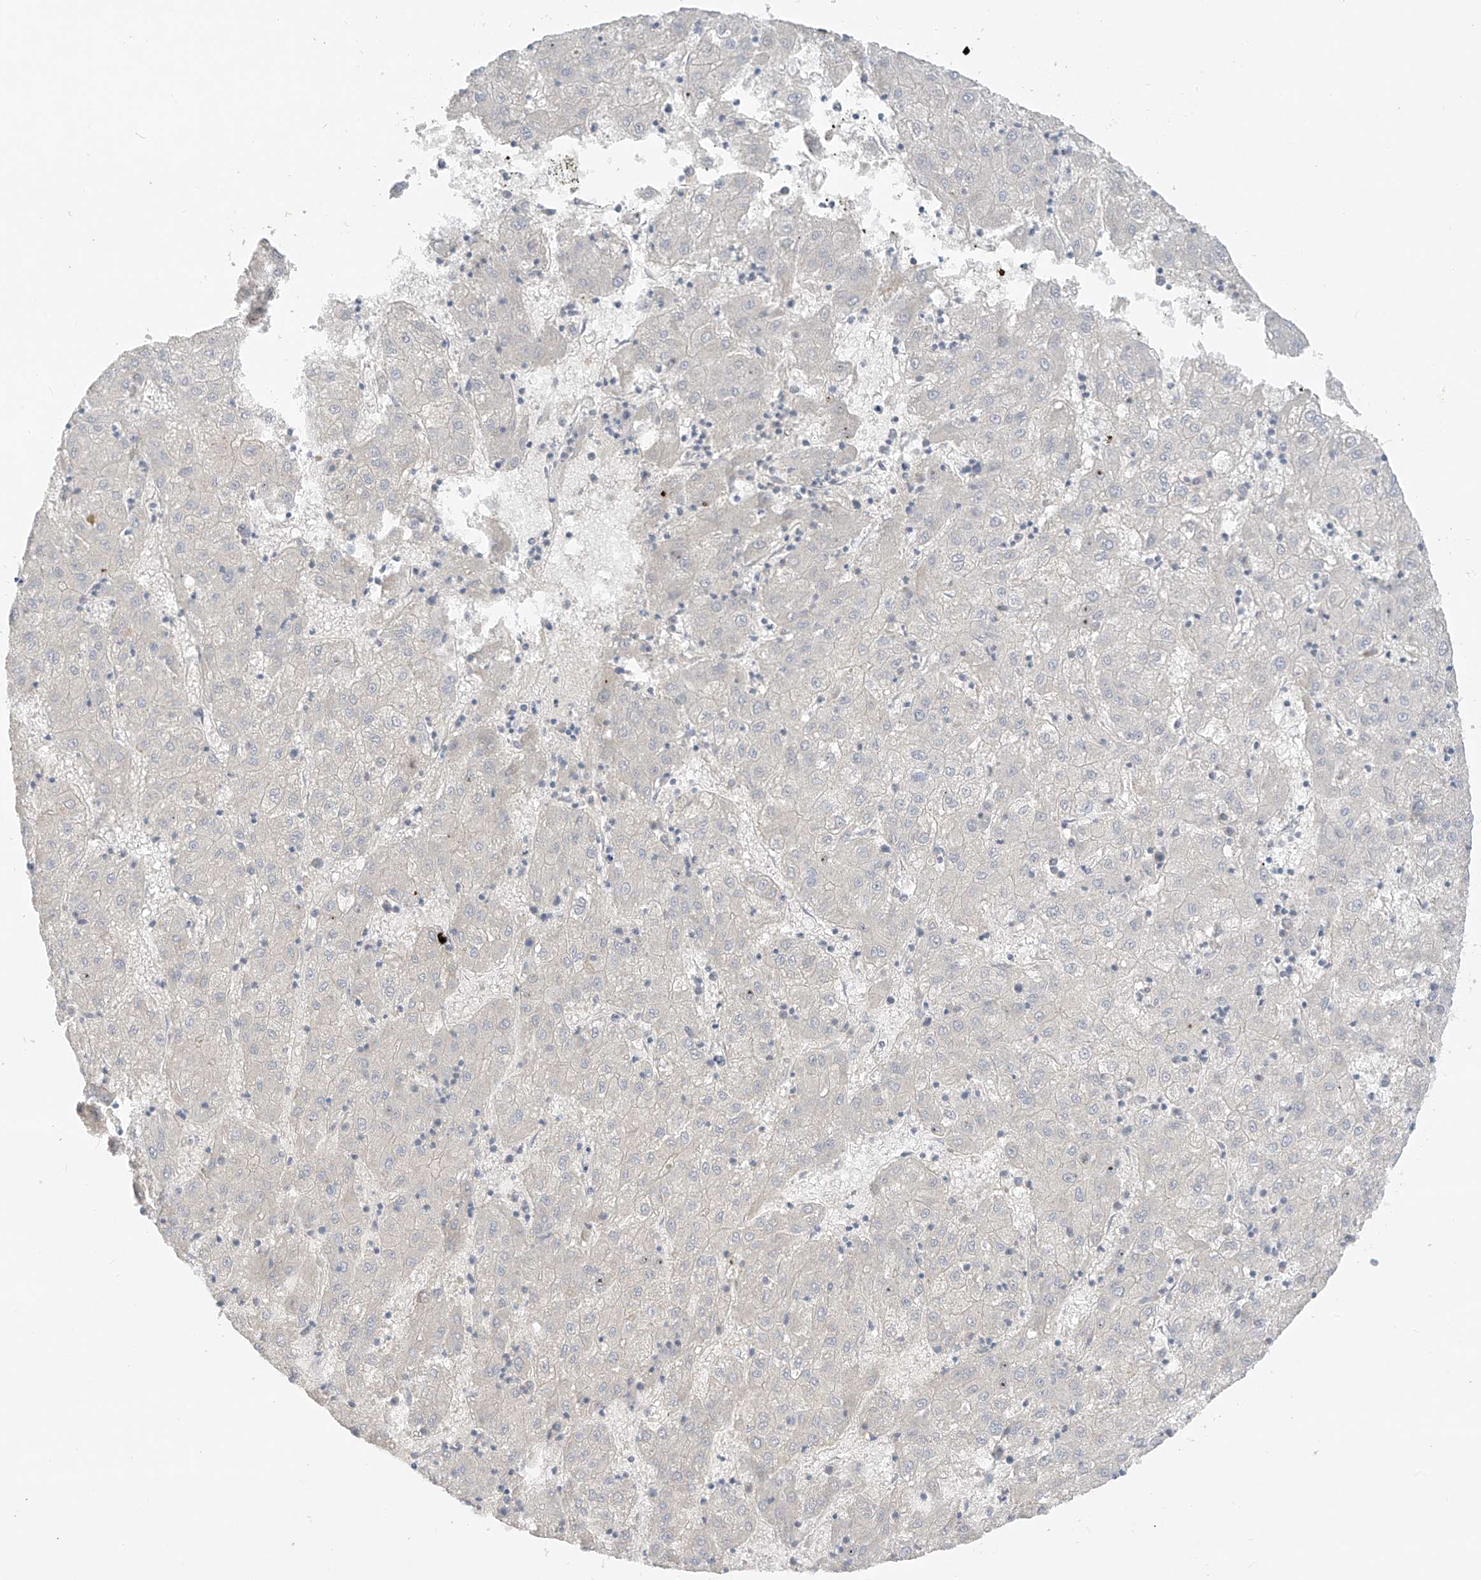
{"staining": {"intensity": "negative", "quantity": "none", "location": "none"}, "tissue": "liver cancer", "cell_type": "Tumor cells", "image_type": "cancer", "snomed": [{"axis": "morphology", "description": "Carcinoma, Hepatocellular, NOS"}, {"axis": "topography", "description": "Liver"}], "caption": "This is an IHC histopathology image of liver hepatocellular carcinoma. There is no positivity in tumor cells.", "gene": "ANGEL2", "patient": {"sex": "male", "age": 72}}